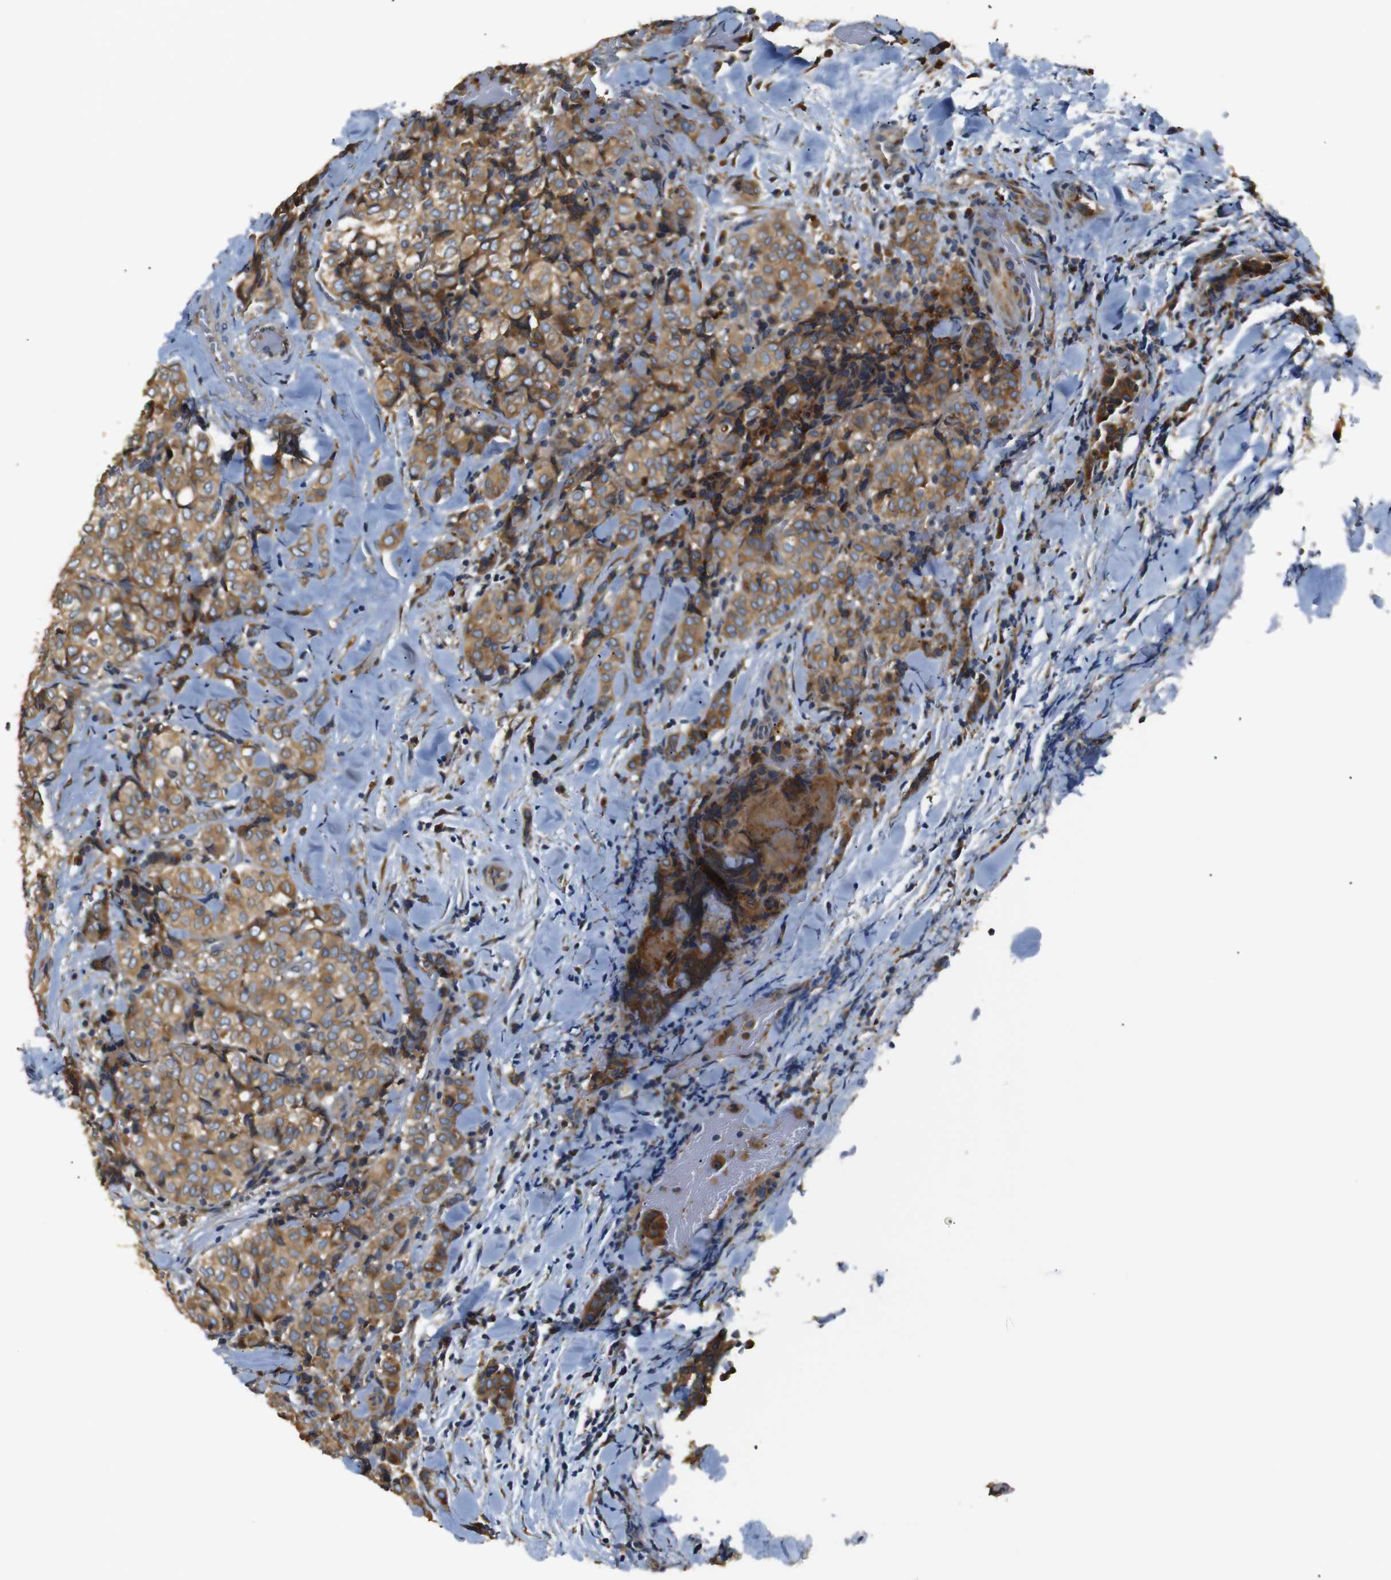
{"staining": {"intensity": "moderate", "quantity": ">75%", "location": "cytoplasmic/membranous"}, "tissue": "thyroid cancer", "cell_type": "Tumor cells", "image_type": "cancer", "snomed": [{"axis": "morphology", "description": "Normal tissue, NOS"}, {"axis": "morphology", "description": "Papillary adenocarcinoma, NOS"}, {"axis": "topography", "description": "Thyroid gland"}], "caption": "Thyroid papillary adenocarcinoma tissue demonstrates moderate cytoplasmic/membranous staining in about >75% of tumor cells, visualized by immunohistochemistry.", "gene": "TMED2", "patient": {"sex": "female", "age": 30}}